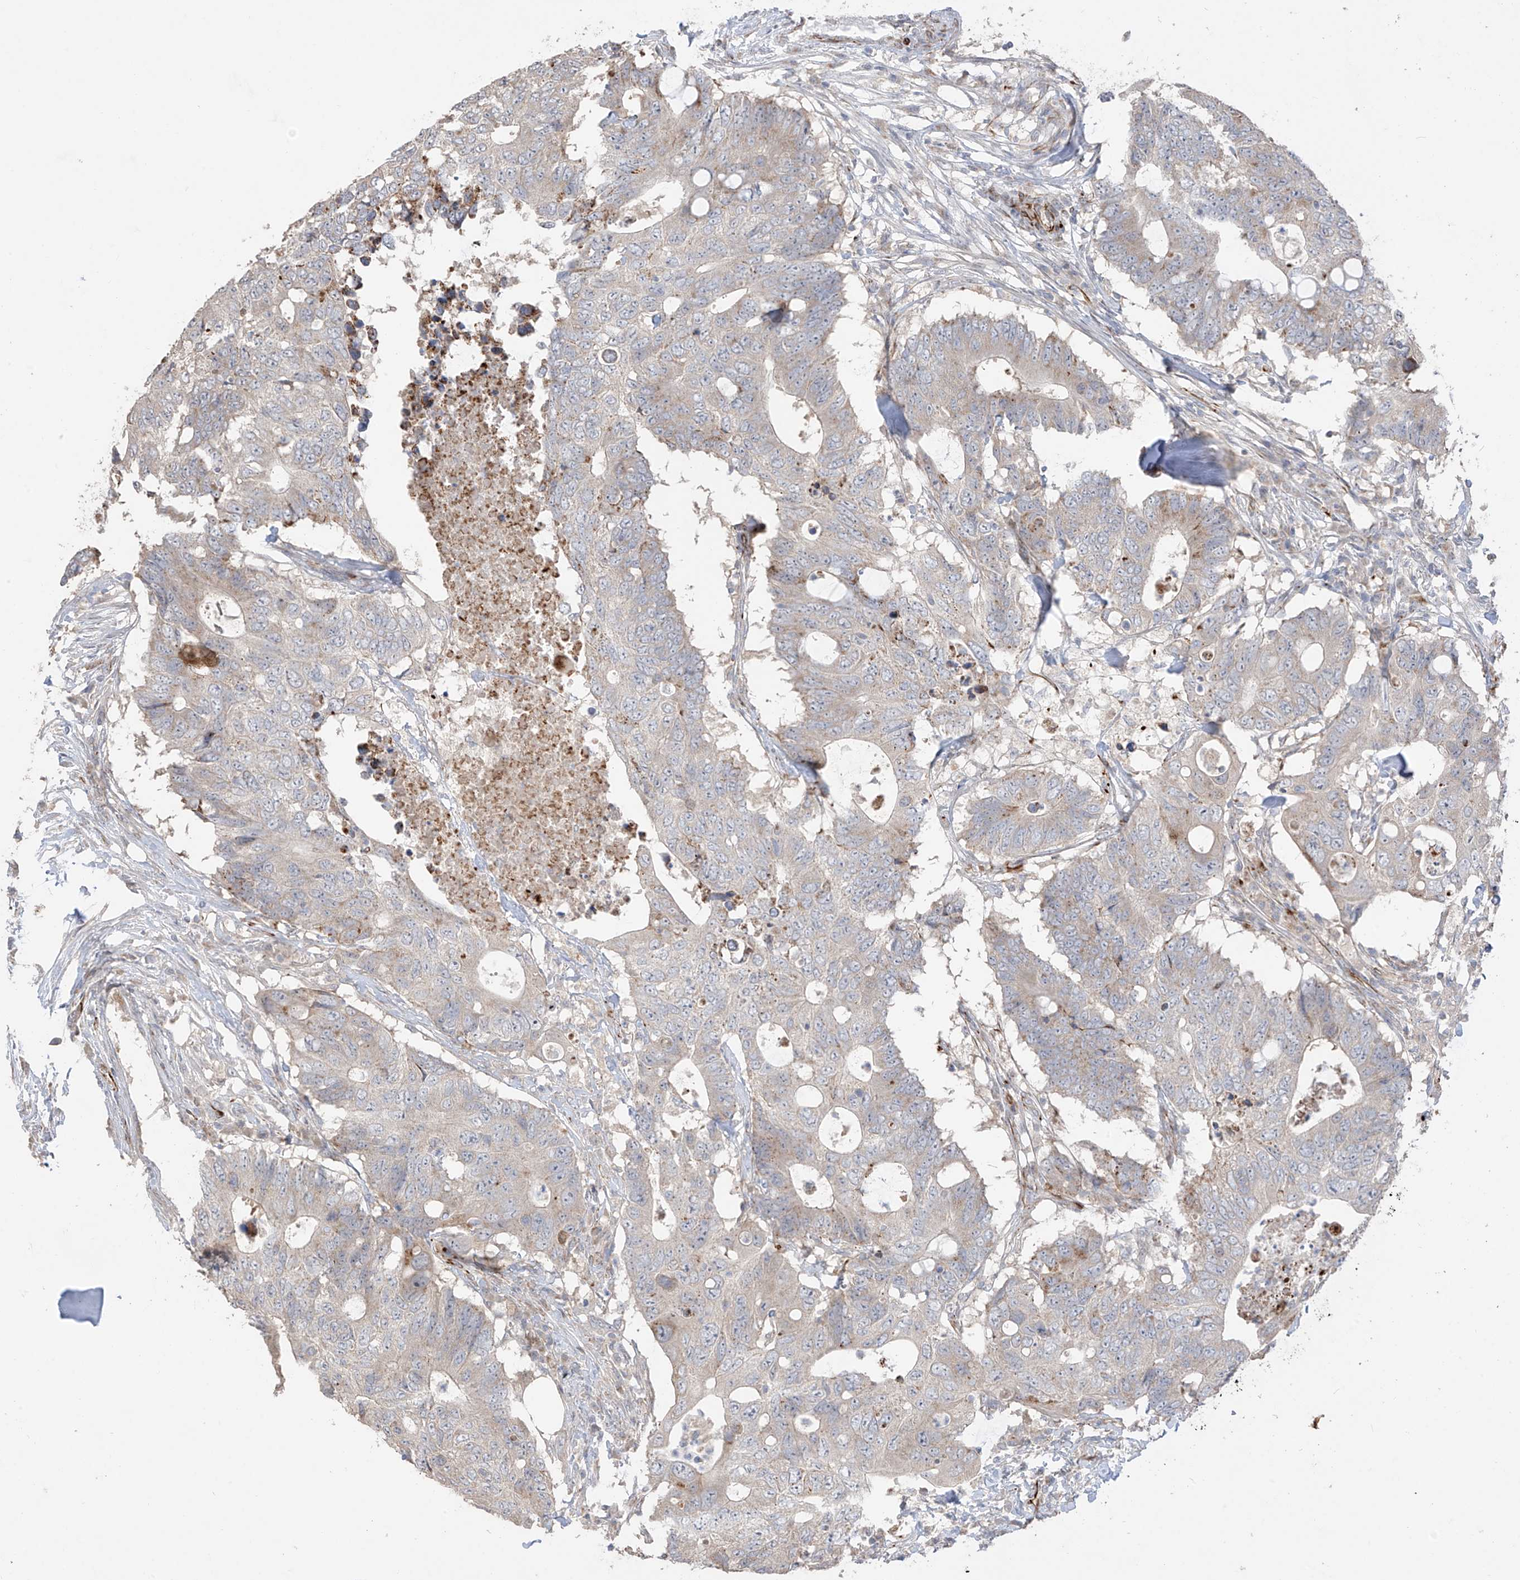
{"staining": {"intensity": "negative", "quantity": "none", "location": "none"}, "tissue": "colorectal cancer", "cell_type": "Tumor cells", "image_type": "cancer", "snomed": [{"axis": "morphology", "description": "Adenocarcinoma, NOS"}, {"axis": "topography", "description": "Colon"}], "caption": "This is an immunohistochemistry histopathology image of human colorectal cancer. There is no expression in tumor cells.", "gene": "DCDC2", "patient": {"sex": "male", "age": 71}}